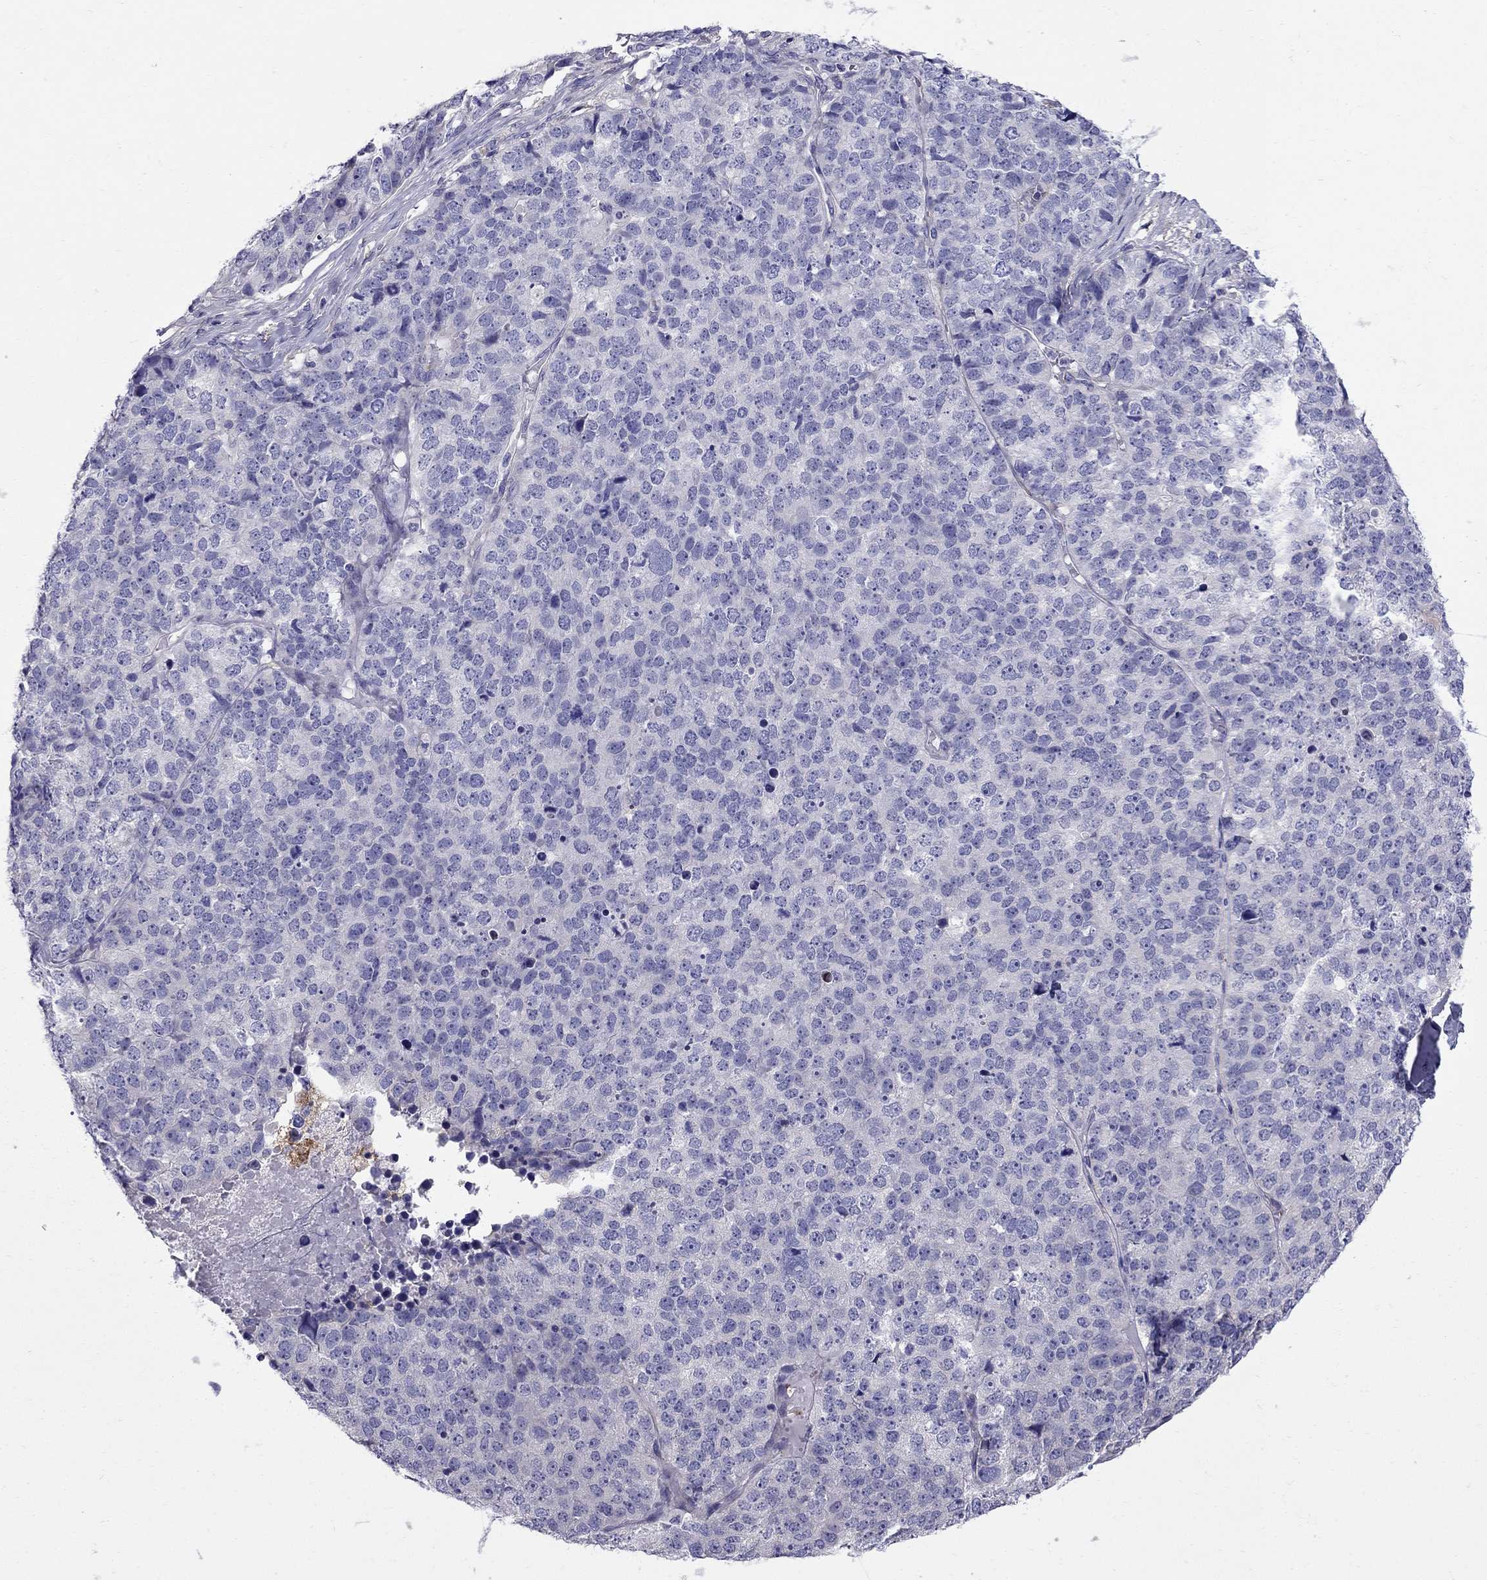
{"staining": {"intensity": "negative", "quantity": "none", "location": "none"}, "tissue": "stomach cancer", "cell_type": "Tumor cells", "image_type": "cancer", "snomed": [{"axis": "morphology", "description": "Adenocarcinoma, NOS"}, {"axis": "topography", "description": "Stomach"}], "caption": "IHC histopathology image of neoplastic tissue: stomach cancer stained with DAB displays no significant protein expression in tumor cells.", "gene": "GPR50", "patient": {"sex": "male", "age": 69}}